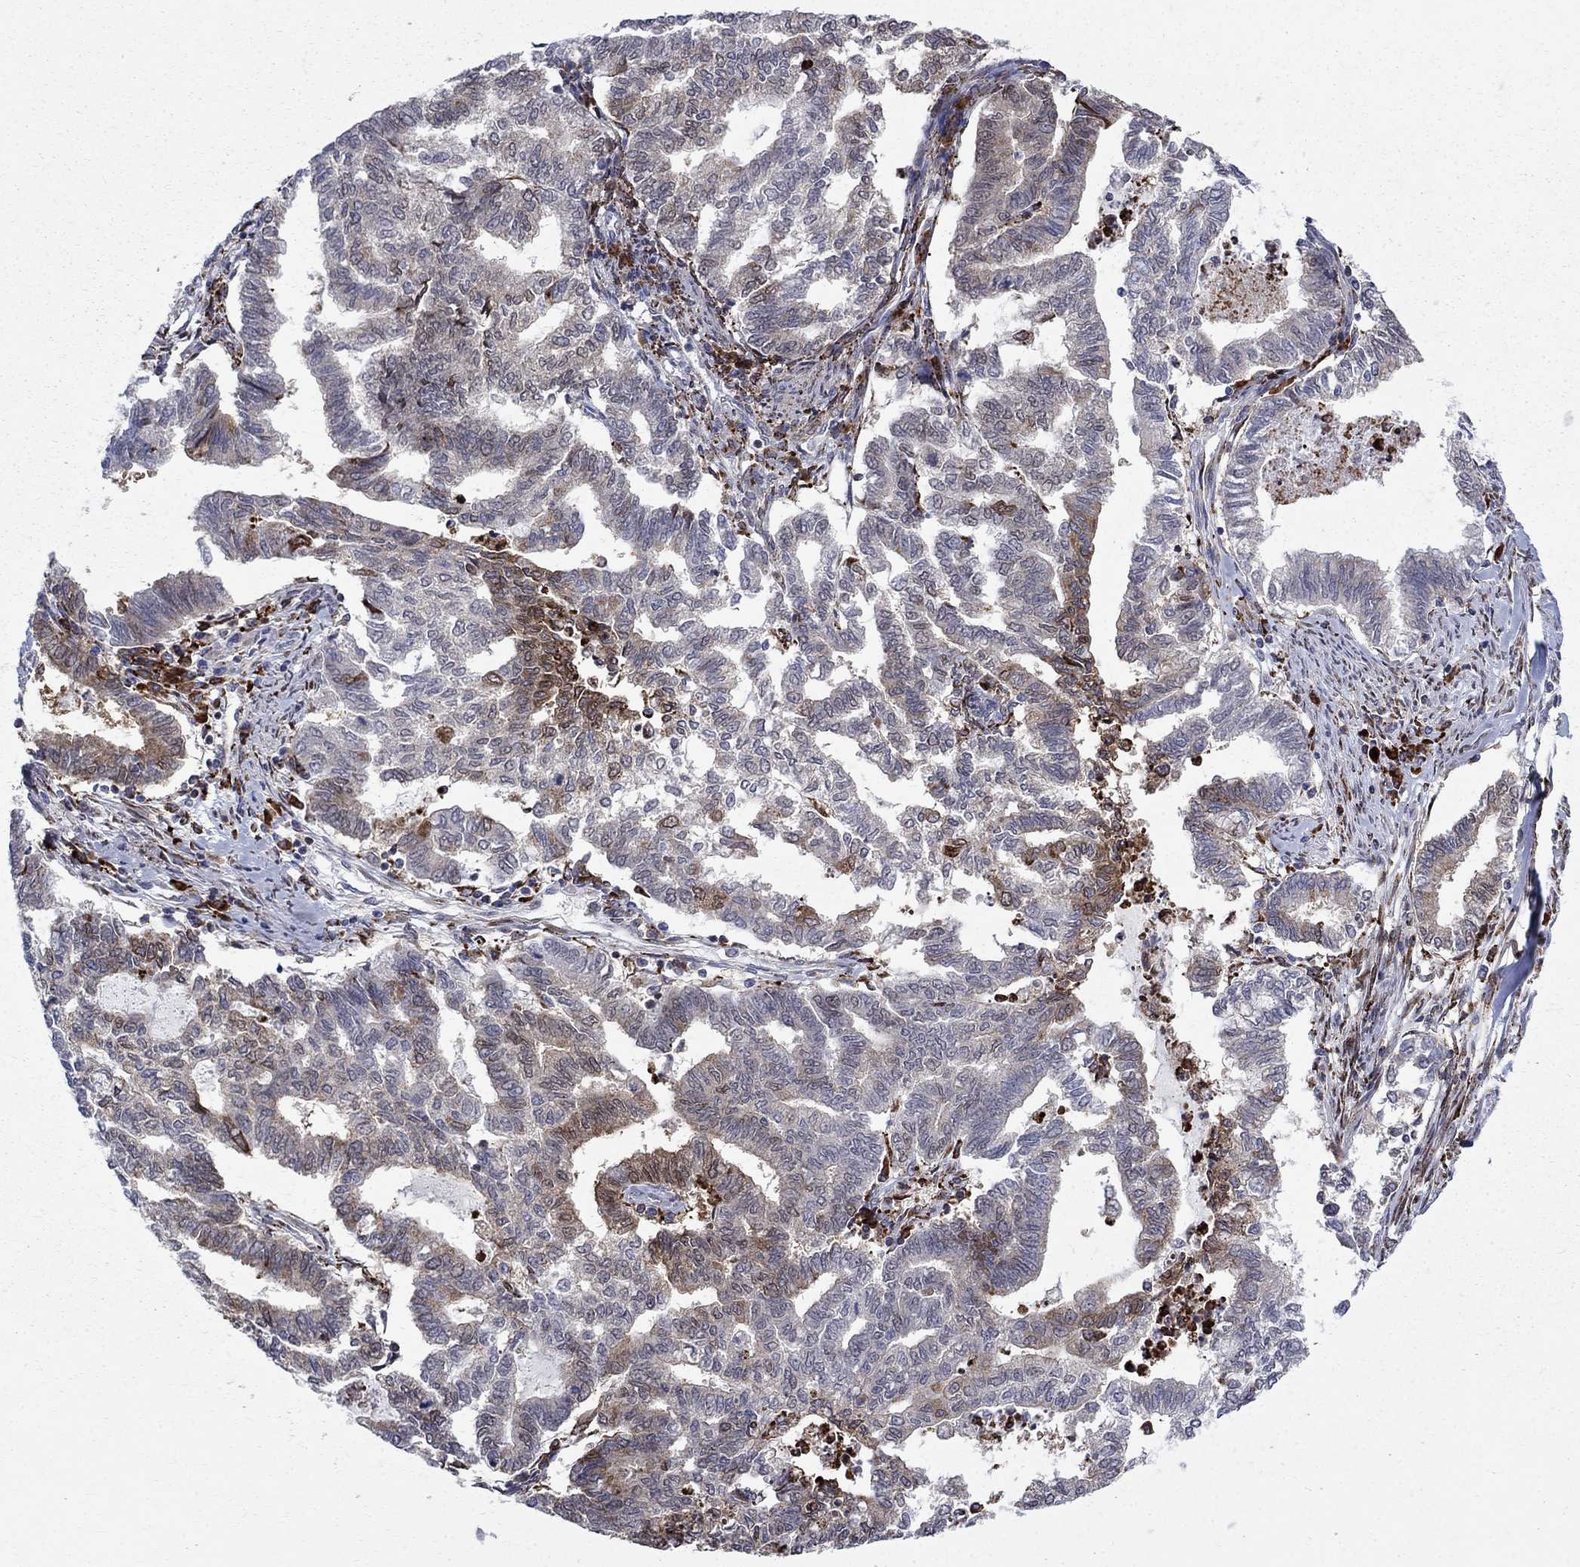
{"staining": {"intensity": "moderate", "quantity": "<25%", "location": "cytoplasmic/membranous"}, "tissue": "endometrial cancer", "cell_type": "Tumor cells", "image_type": "cancer", "snomed": [{"axis": "morphology", "description": "Adenocarcinoma, NOS"}, {"axis": "topography", "description": "Endometrium"}], "caption": "Adenocarcinoma (endometrial) stained with a protein marker displays moderate staining in tumor cells.", "gene": "CAB39L", "patient": {"sex": "female", "age": 79}}